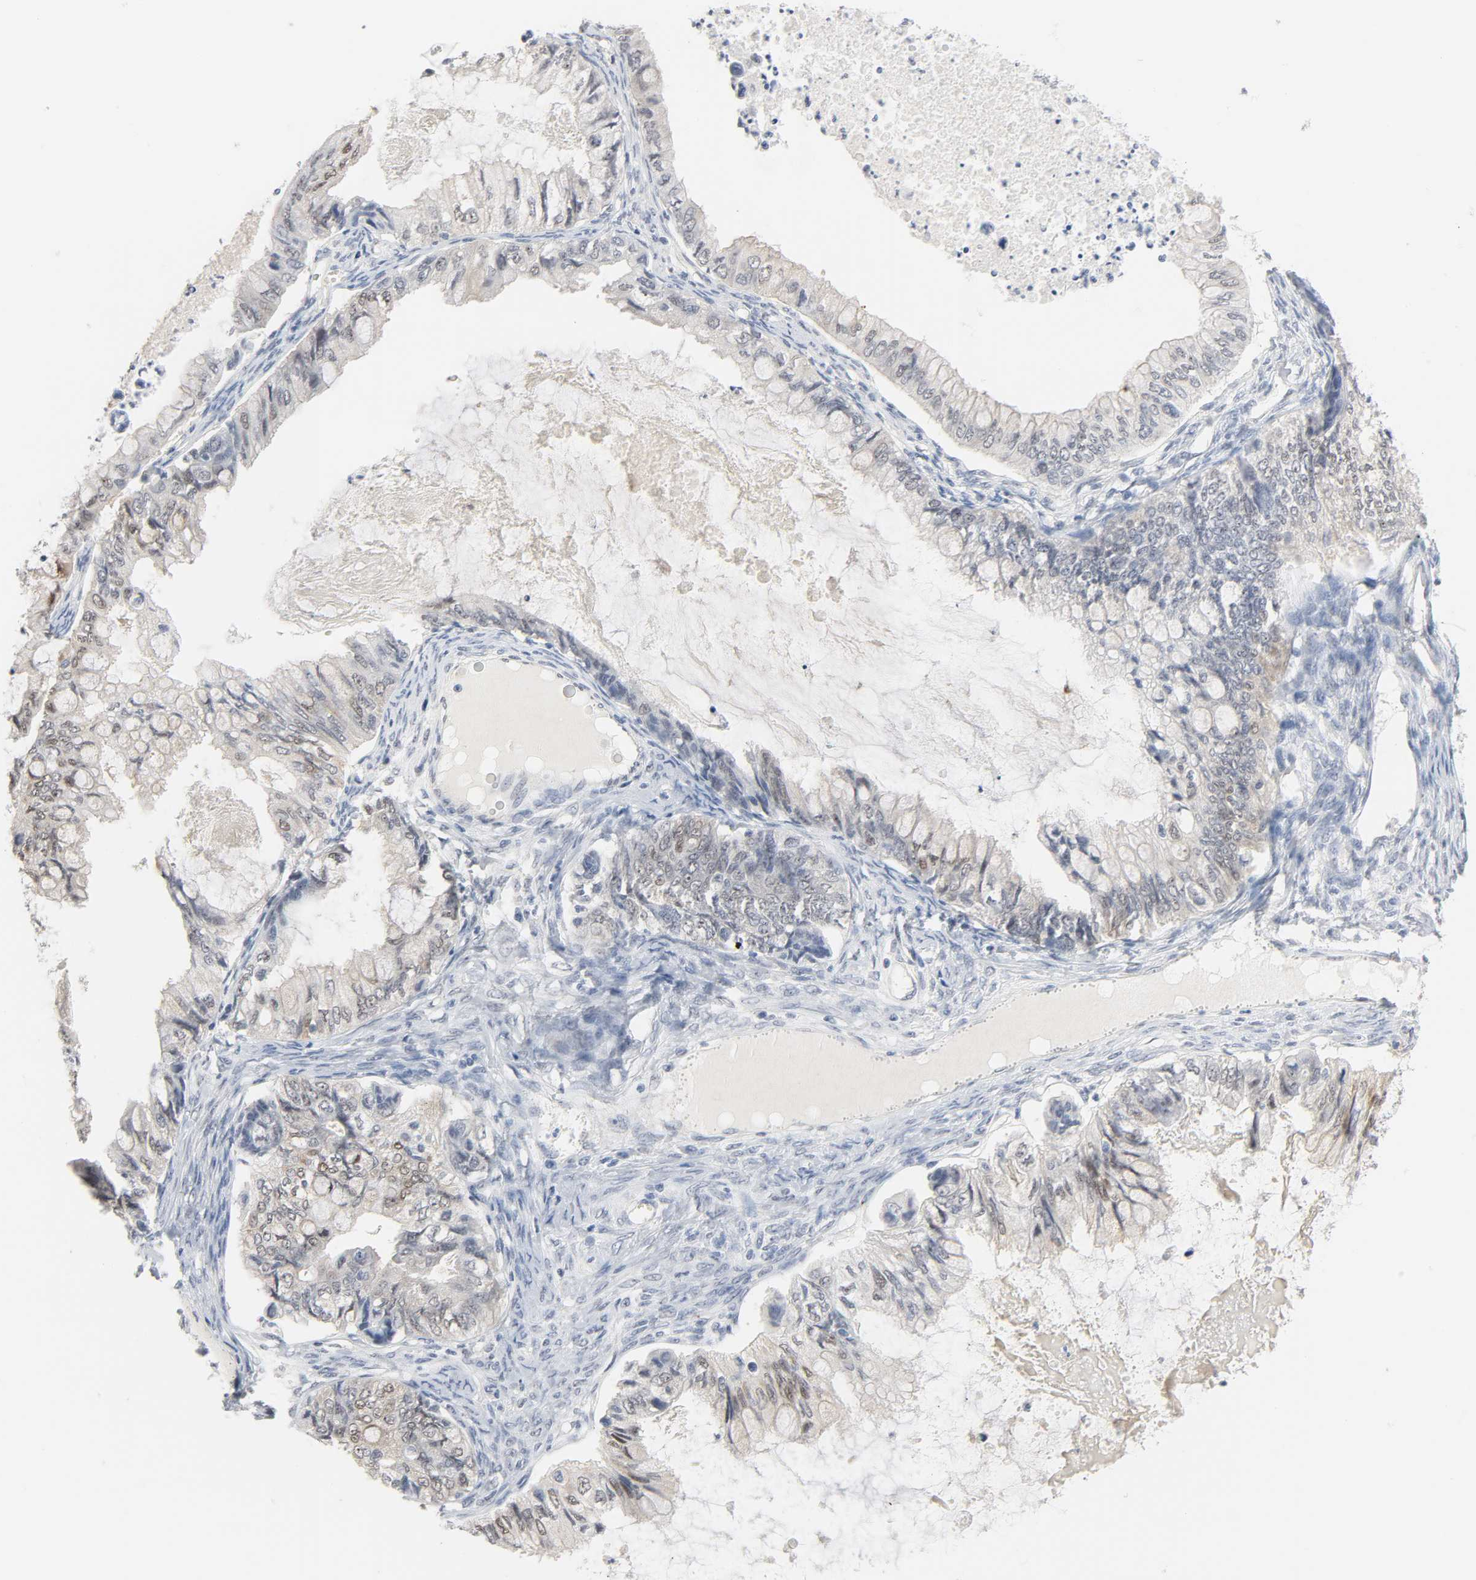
{"staining": {"intensity": "weak", "quantity": "25%-75%", "location": "cytoplasmic/membranous"}, "tissue": "ovarian cancer", "cell_type": "Tumor cells", "image_type": "cancer", "snomed": [{"axis": "morphology", "description": "Cystadenocarcinoma, mucinous, NOS"}, {"axis": "topography", "description": "Ovary"}], "caption": "Weak cytoplasmic/membranous expression for a protein is appreciated in about 25%-75% of tumor cells of ovarian cancer using immunohistochemistry (IHC).", "gene": "ACSS2", "patient": {"sex": "female", "age": 80}}